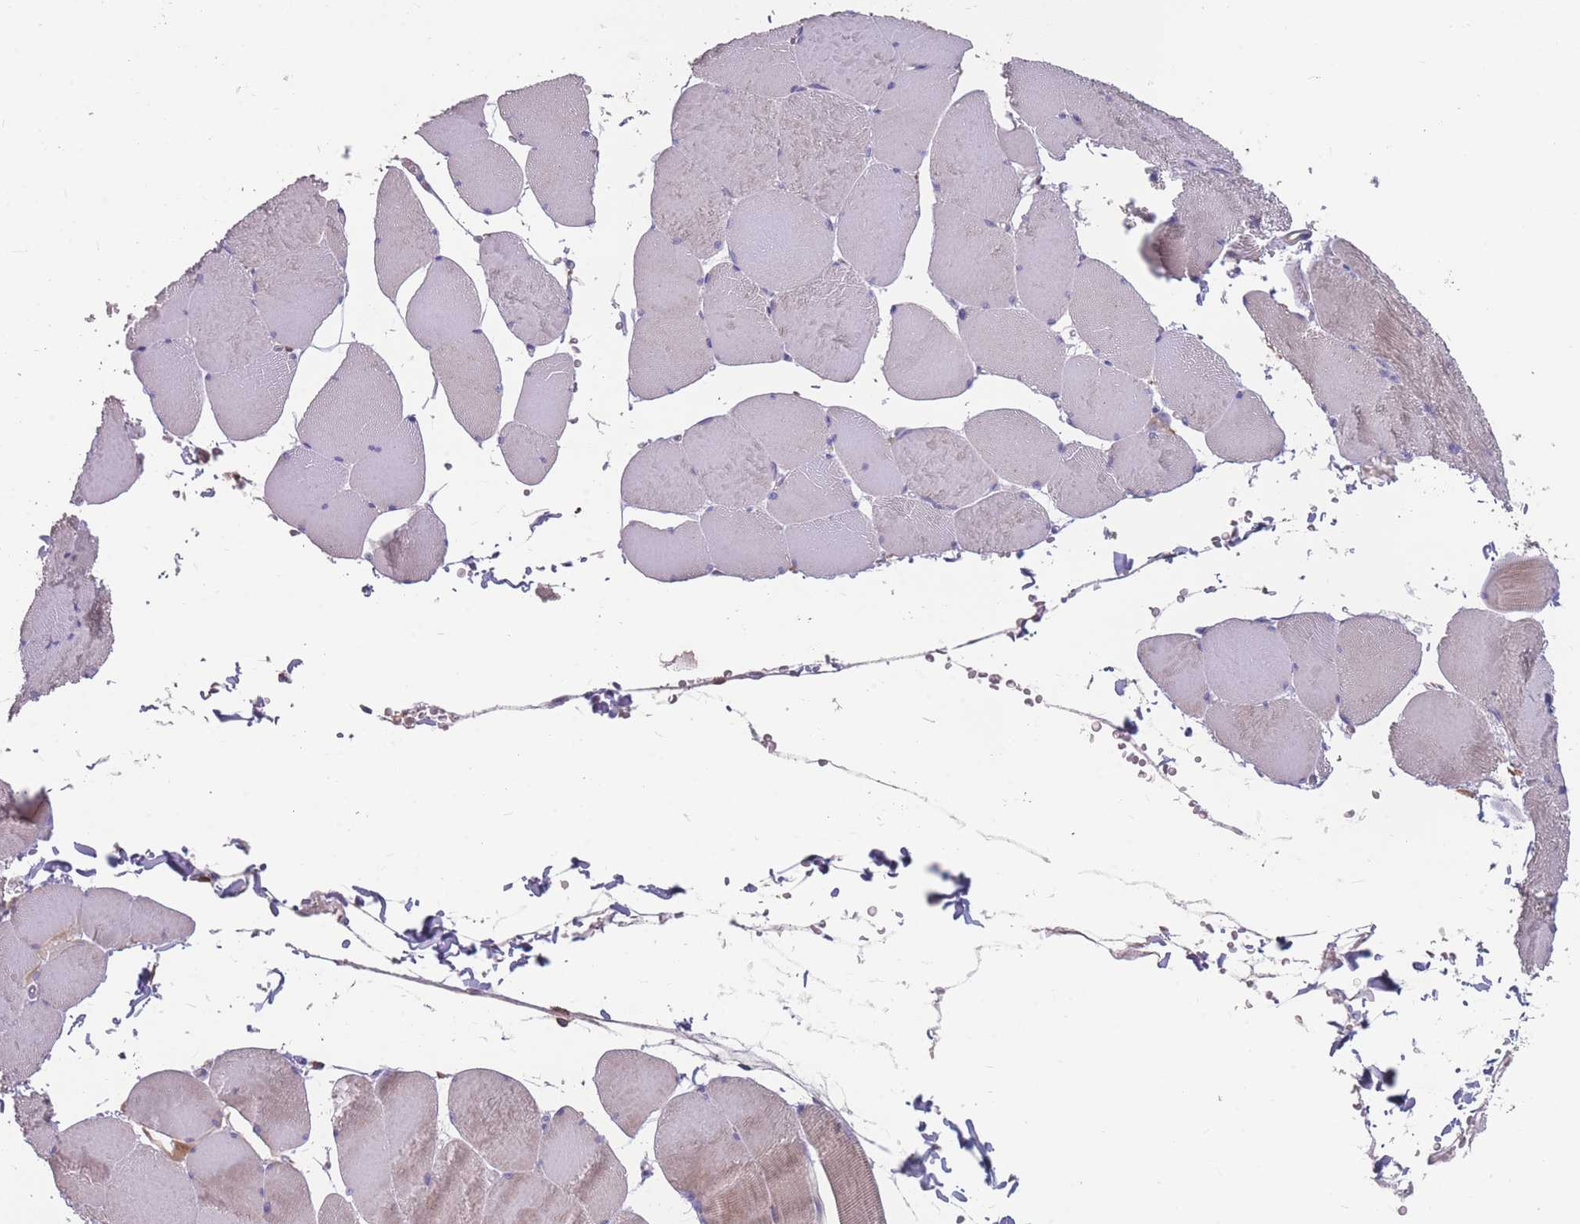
{"staining": {"intensity": "weak", "quantity": "<25%", "location": "cytoplasmic/membranous"}, "tissue": "skeletal muscle", "cell_type": "Myocytes", "image_type": "normal", "snomed": [{"axis": "morphology", "description": "Normal tissue, NOS"}, {"axis": "topography", "description": "Skeletal muscle"}, {"axis": "topography", "description": "Head-Neck"}], "caption": "DAB (3,3'-diaminobenzidine) immunohistochemical staining of normal skeletal muscle reveals no significant positivity in myocytes.", "gene": "CD33", "patient": {"sex": "male", "age": 66}}